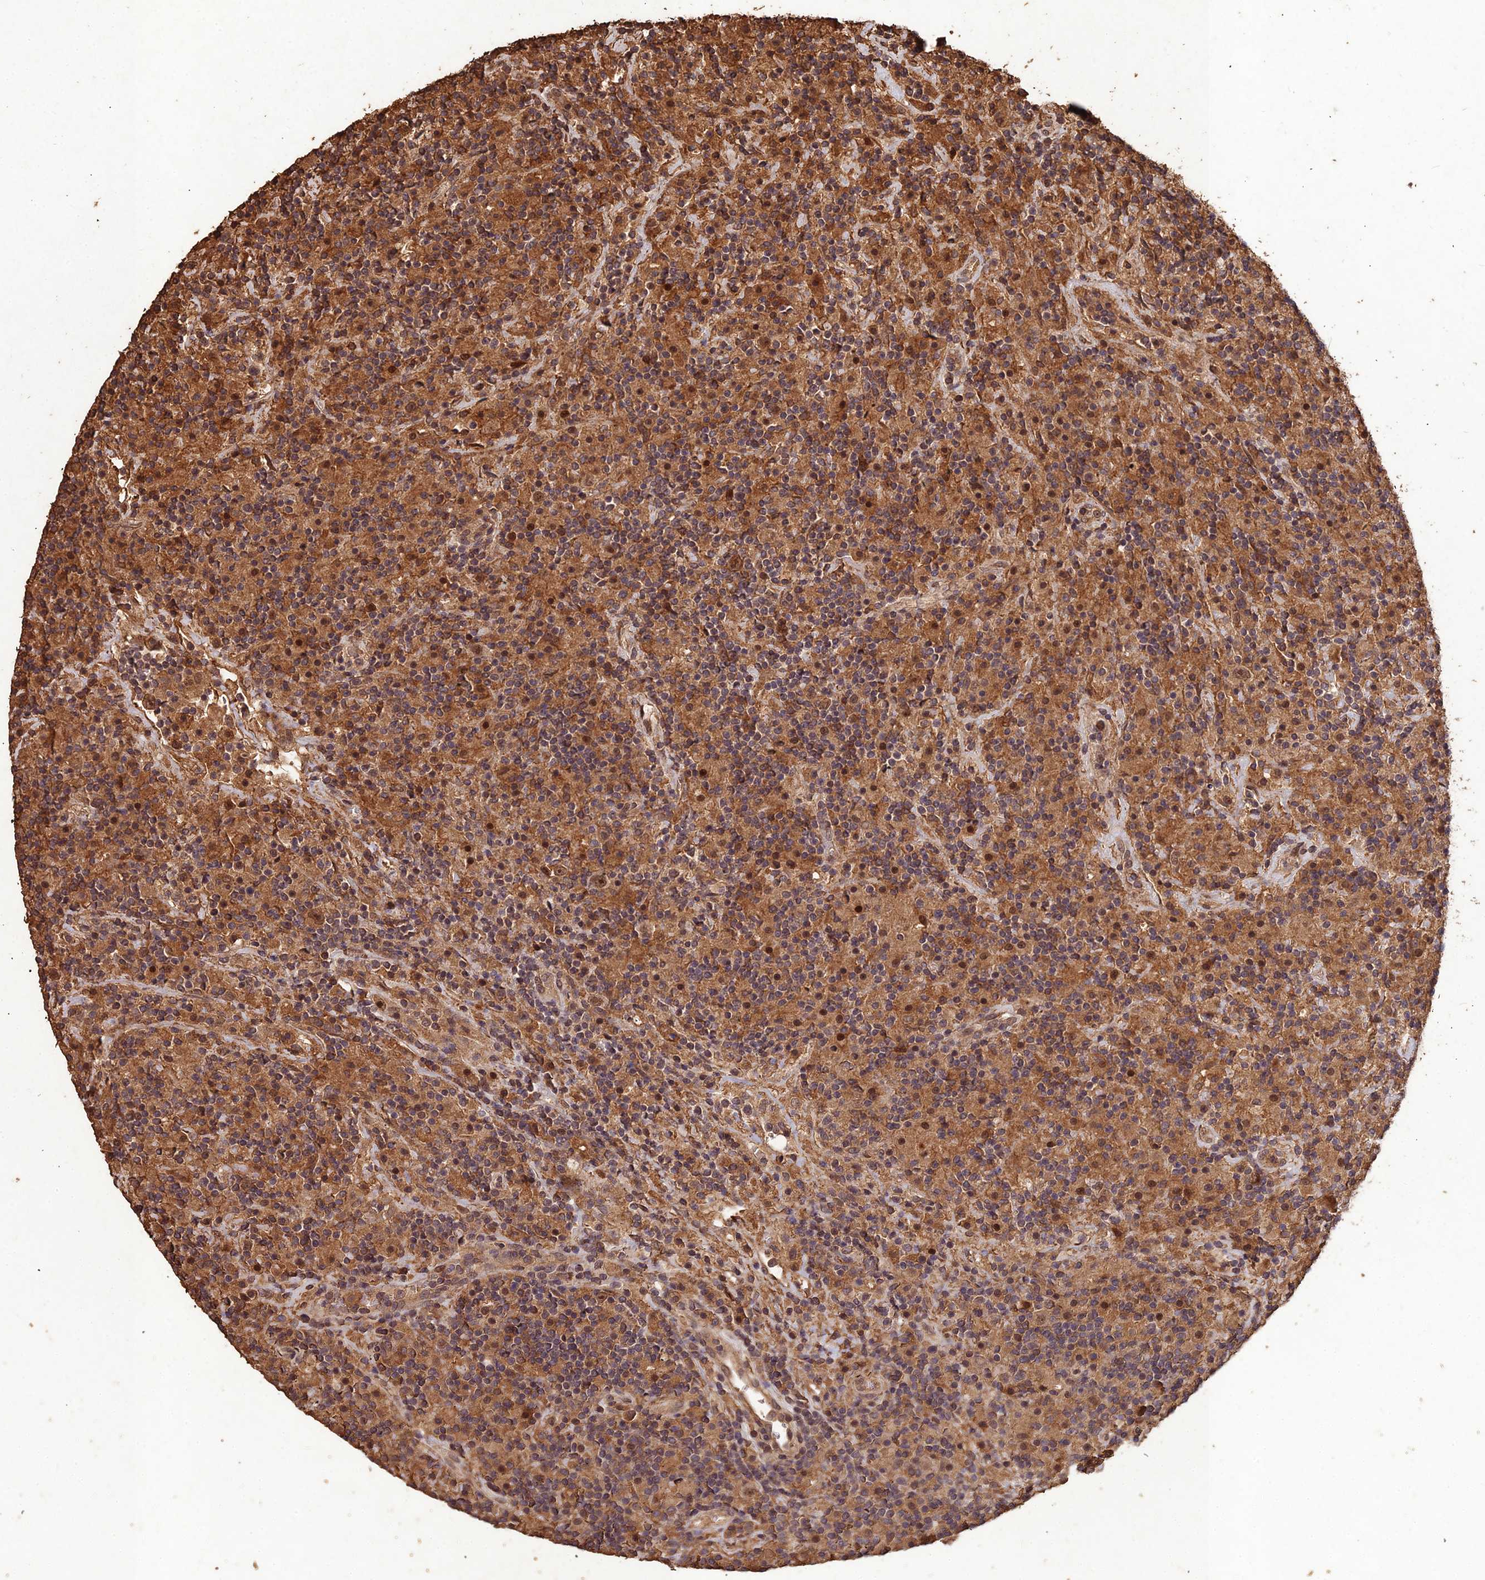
{"staining": {"intensity": "moderate", "quantity": ">75%", "location": "cytoplasmic/membranous,nuclear"}, "tissue": "lymphoma", "cell_type": "Tumor cells", "image_type": "cancer", "snomed": [{"axis": "morphology", "description": "Hodgkin's disease, NOS"}, {"axis": "topography", "description": "Lymph node"}], "caption": "Hodgkin's disease stained for a protein (brown) shows moderate cytoplasmic/membranous and nuclear positive staining in about >75% of tumor cells.", "gene": "SYMPK", "patient": {"sex": "male", "age": 70}}